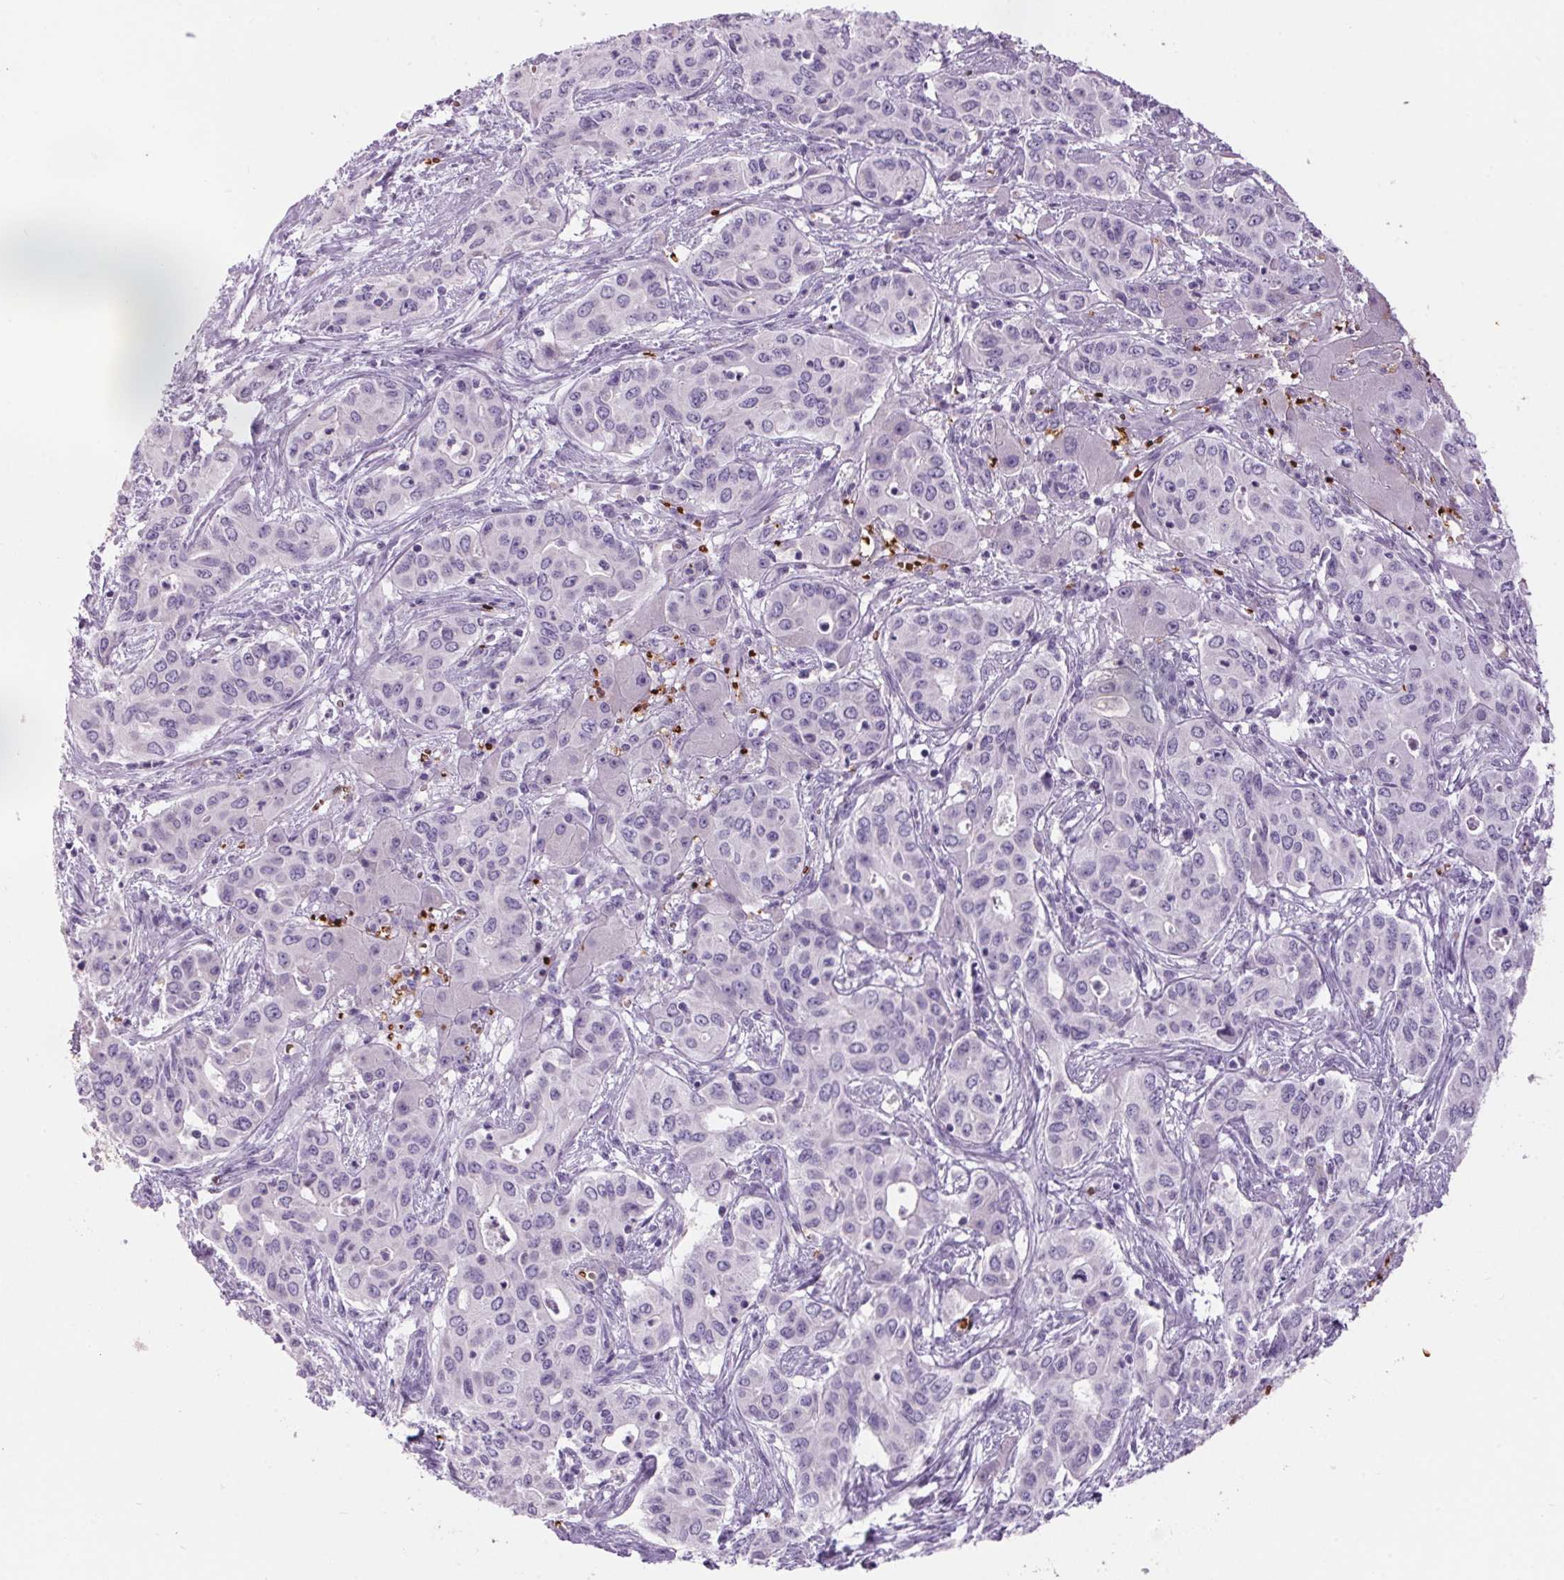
{"staining": {"intensity": "negative", "quantity": "none", "location": "none"}, "tissue": "liver cancer", "cell_type": "Tumor cells", "image_type": "cancer", "snomed": [{"axis": "morphology", "description": "Cholangiocarcinoma"}, {"axis": "topography", "description": "Liver"}], "caption": "Tumor cells show no significant protein staining in liver cholangiocarcinoma.", "gene": "HBQ1", "patient": {"sex": "female", "age": 65}}